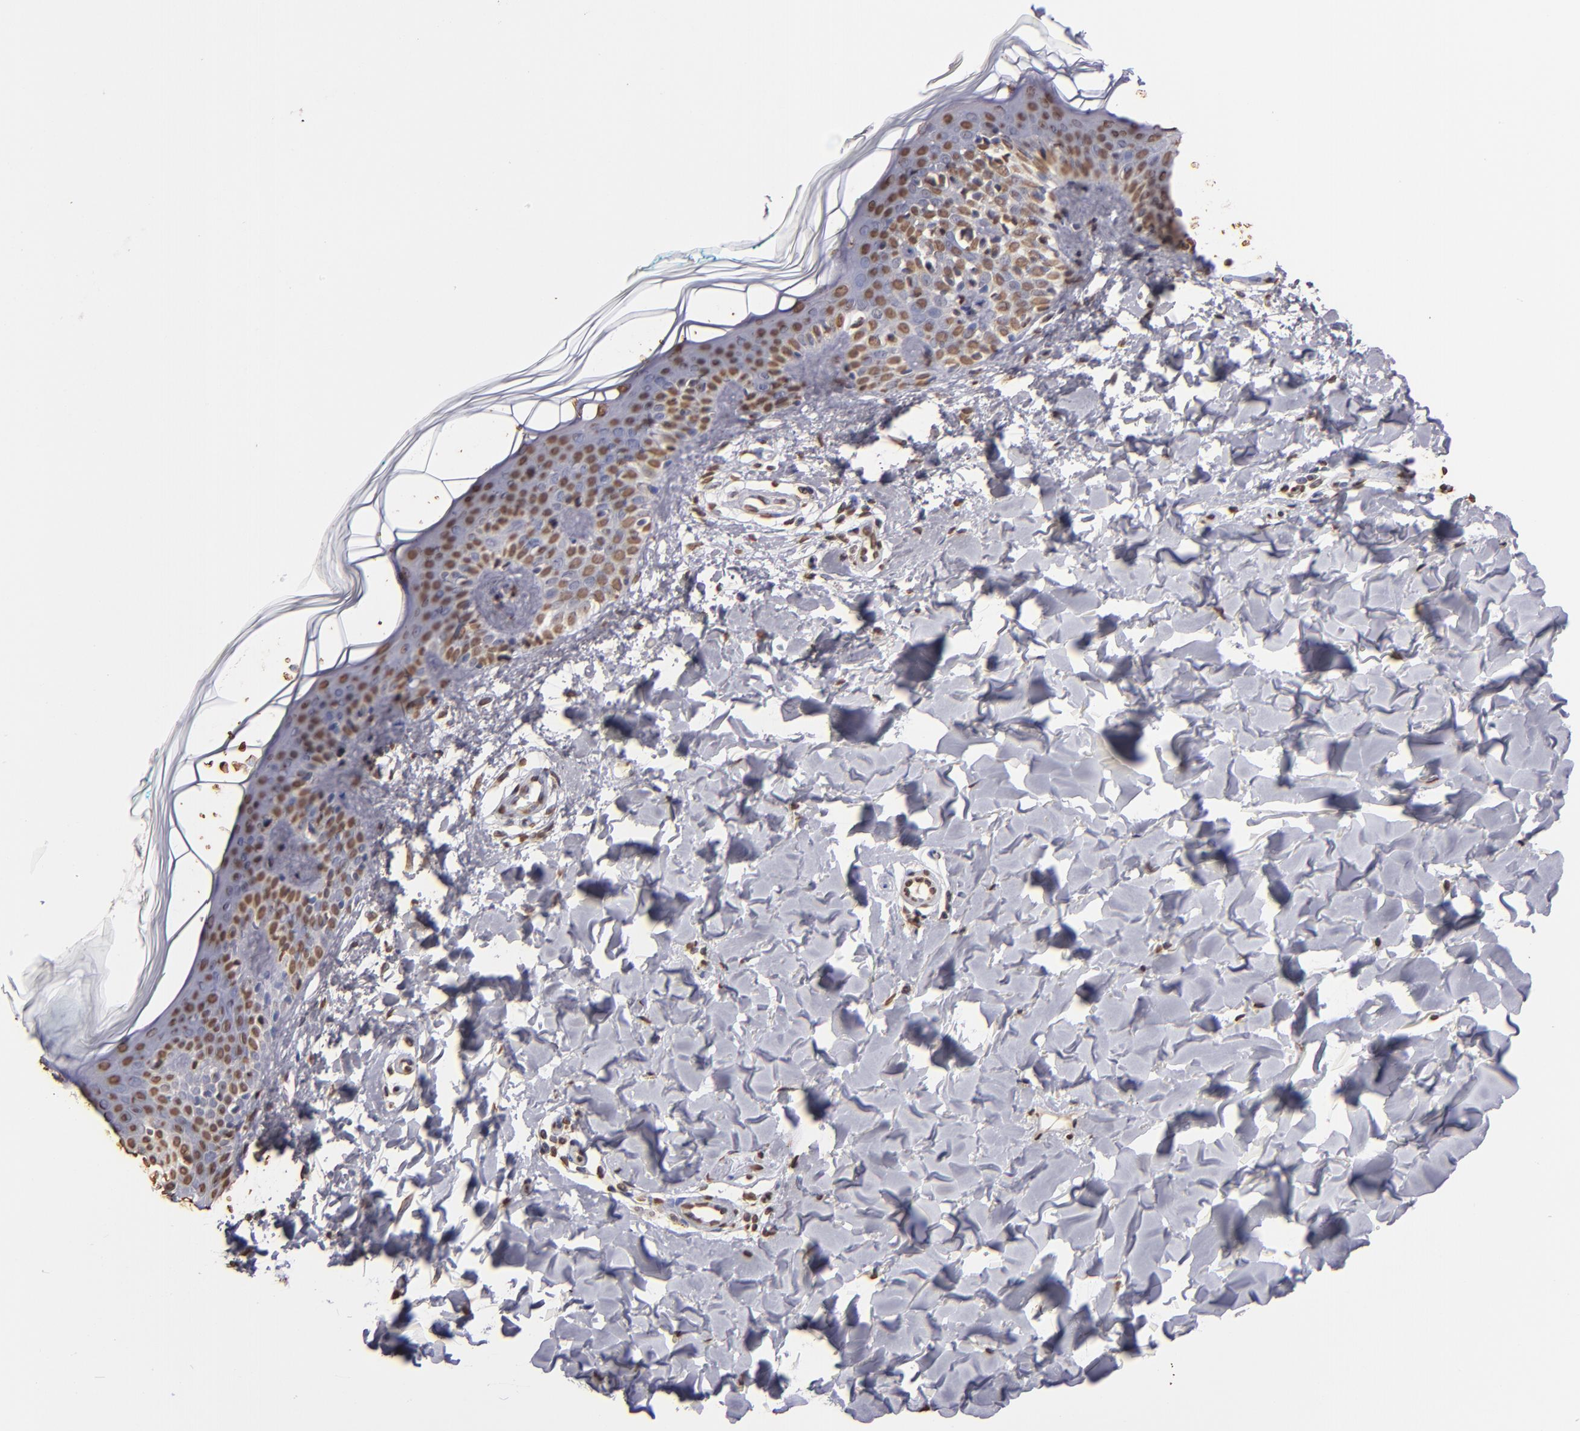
{"staining": {"intensity": "moderate", "quantity": ">75%", "location": "nuclear"}, "tissue": "skin", "cell_type": "Fibroblasts", "image_type": "normal", "snomed": [{"axis": "morphology", "description": "Normal tissue, NOS"}, {"axis": "topography", "description": "Skin"}], "caption": "This histopathology image demonstrates unremarkable skin stained with immunohistochemistry (IHC) to label a protein in brown. The nuclear of fibroblasts show moderate positivity for the protein. Nuclei are counter-stained blue.", "gene": "LBX1", "patient": {"sex": "male", "age": 32}}